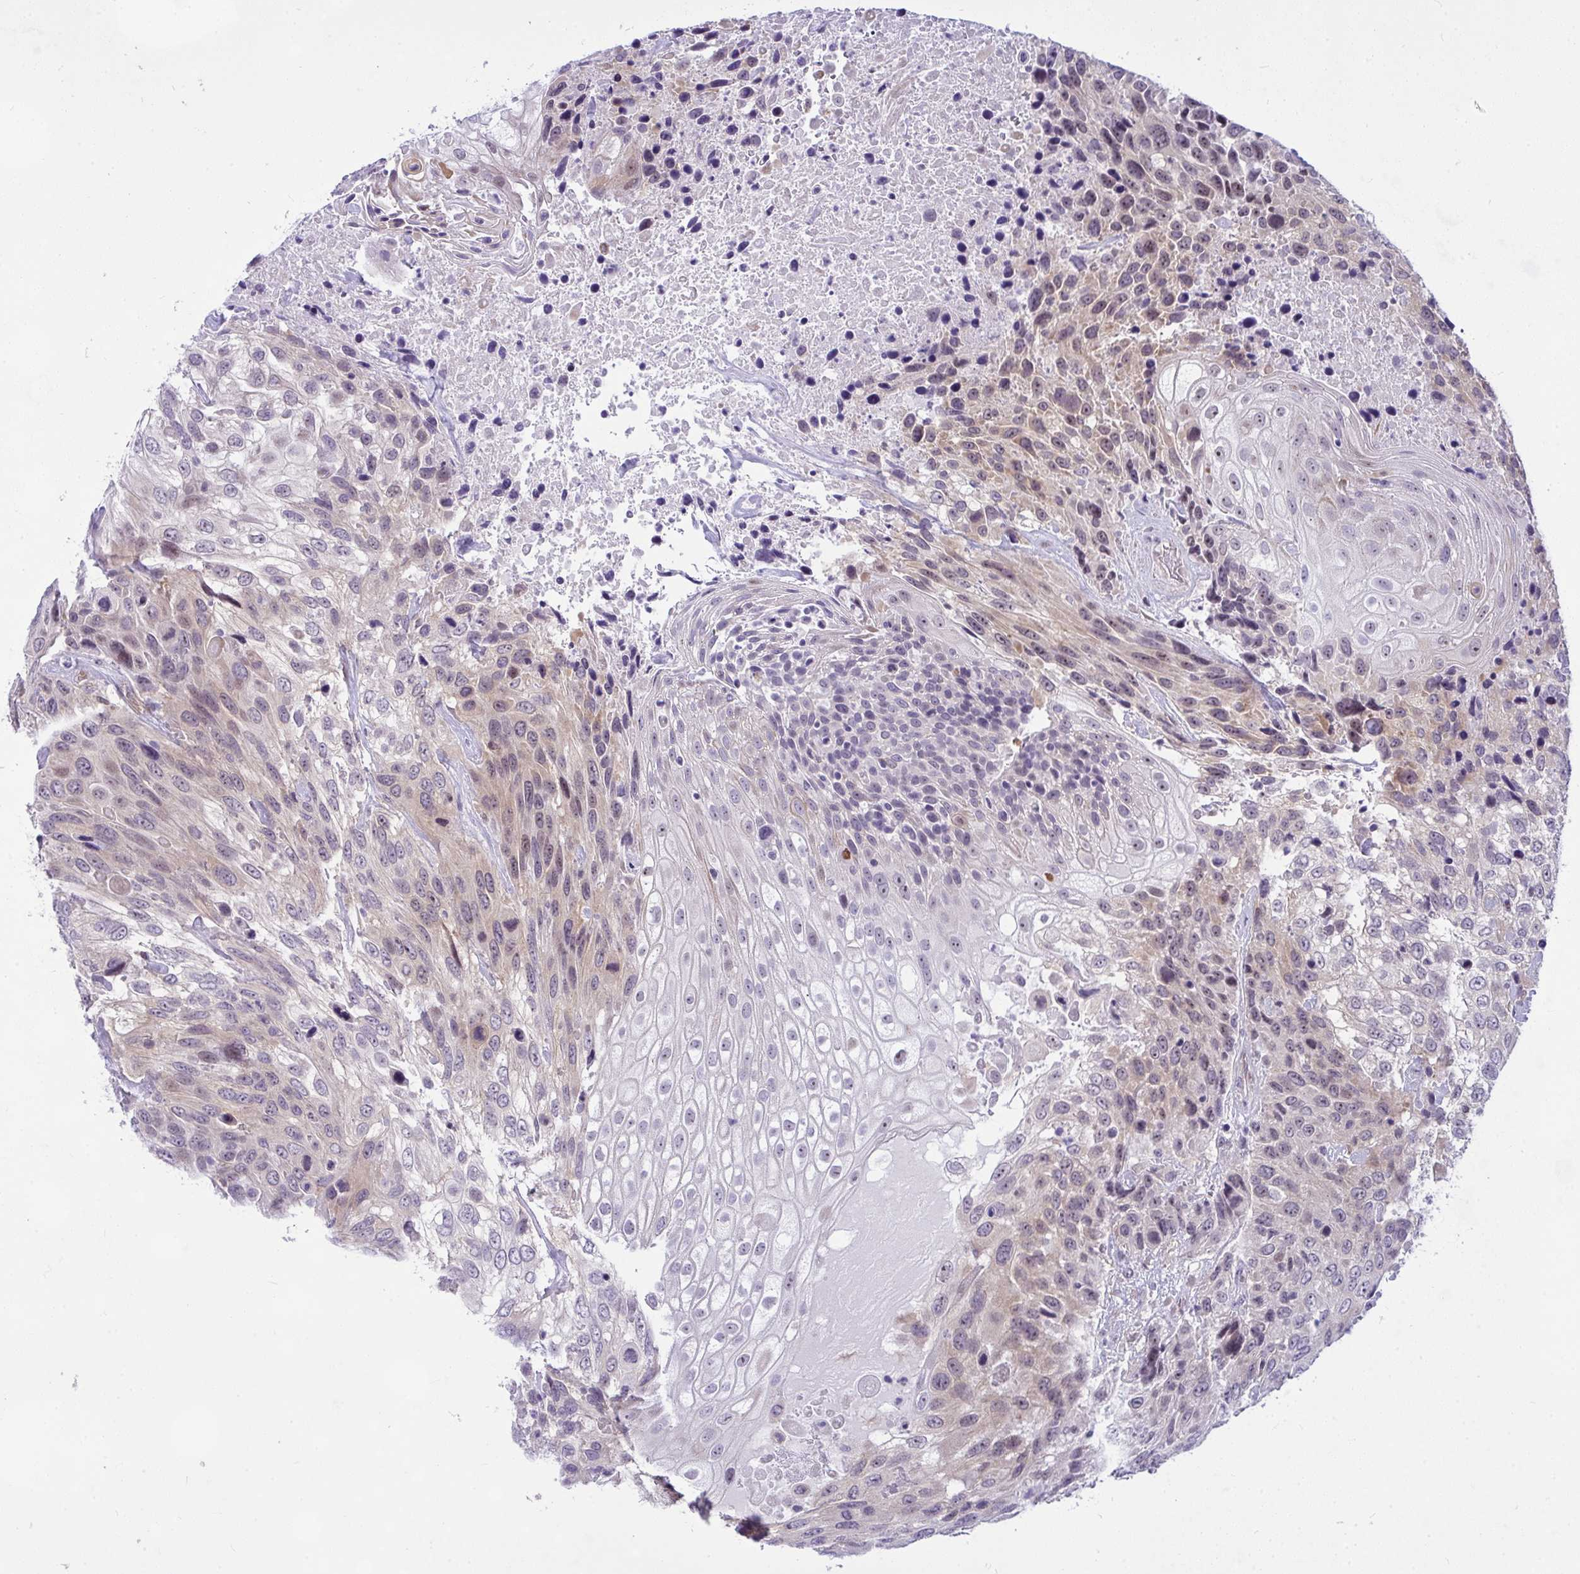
{"staining": {"intensity": "weak", "quantity": ">75%", "location": "cytoplasmic/membranous,nuclear"}, "tissue": "urothelial cancer", "cell_type": "Tumor cells", "image_type": "cancer", "snomed": [{"axis": "morphology", "description": "Urothelial carcinoma, High grade"}, {"axis": "topography", "description": "Urinary bladder"}], "caption": "Urothelial cancer was stained to show a protein in brown. There is low levels of weak cytoplasmic/membranous and nuclear staining in about >75% of tumor cells.", "gene": "NFXL1", "patient": {"sex": "female", "age": 70}}